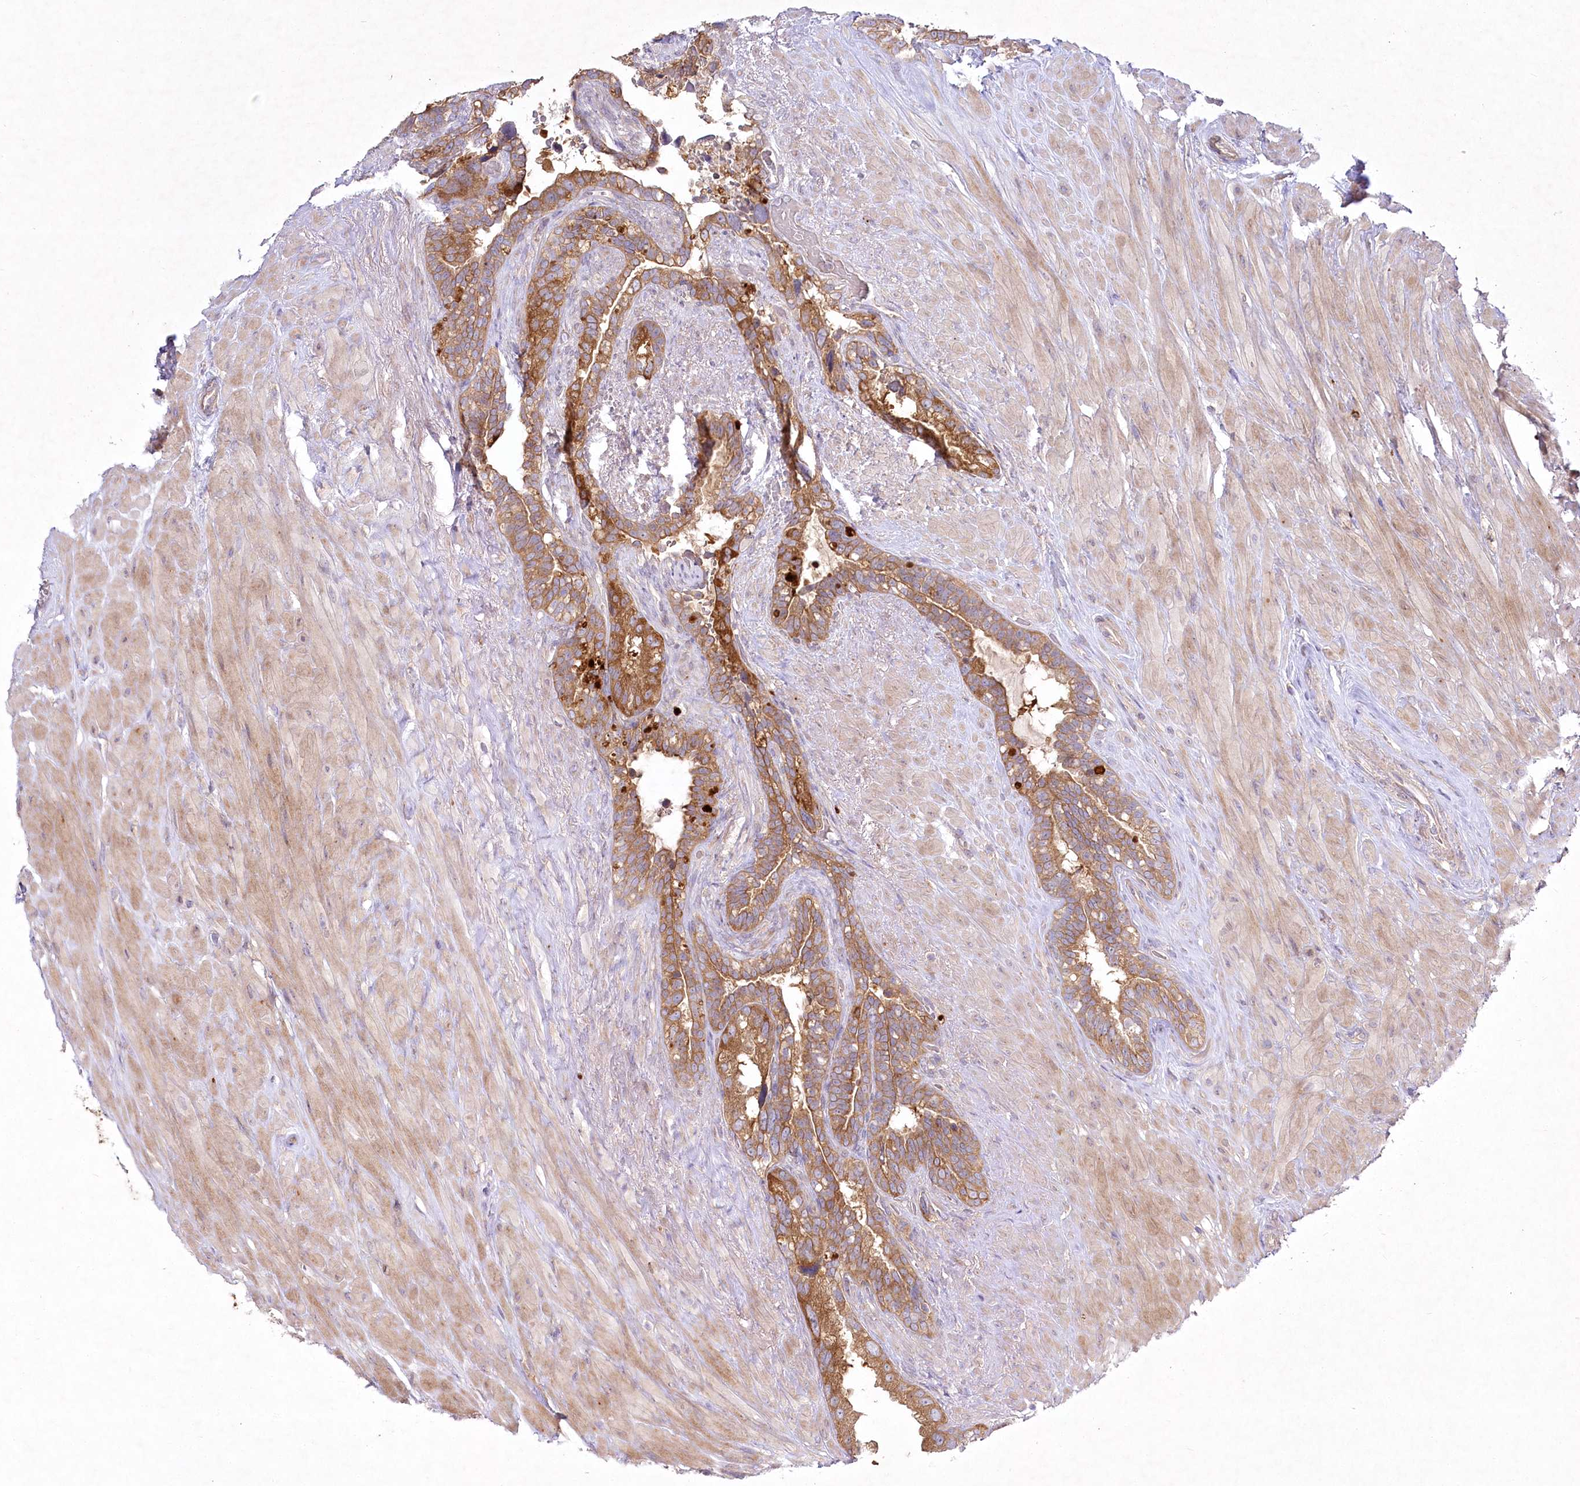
{"staining": {"intensity": "moderate", "quantity": ">75%", "location": "cytoplasmic/membranous"}, "tissue": "seminal vesicle", "cell_type": "Glandular cells", "image_type": "normal", "snomed": [{"axis": "morphology", "description": "Normal tissue, NOS"}, {"axis": "topography", "description": "Seminal veicle"}], "caption": "Seminal vesicle stained with DAB immunohistochemistry (IHC) shows medium levels of moderate cytoplasmic/membranous staining in approximately >75% of glandular cells.", "gene": "PYROXD1", "patient": {"sex": "male", "age": 80}}